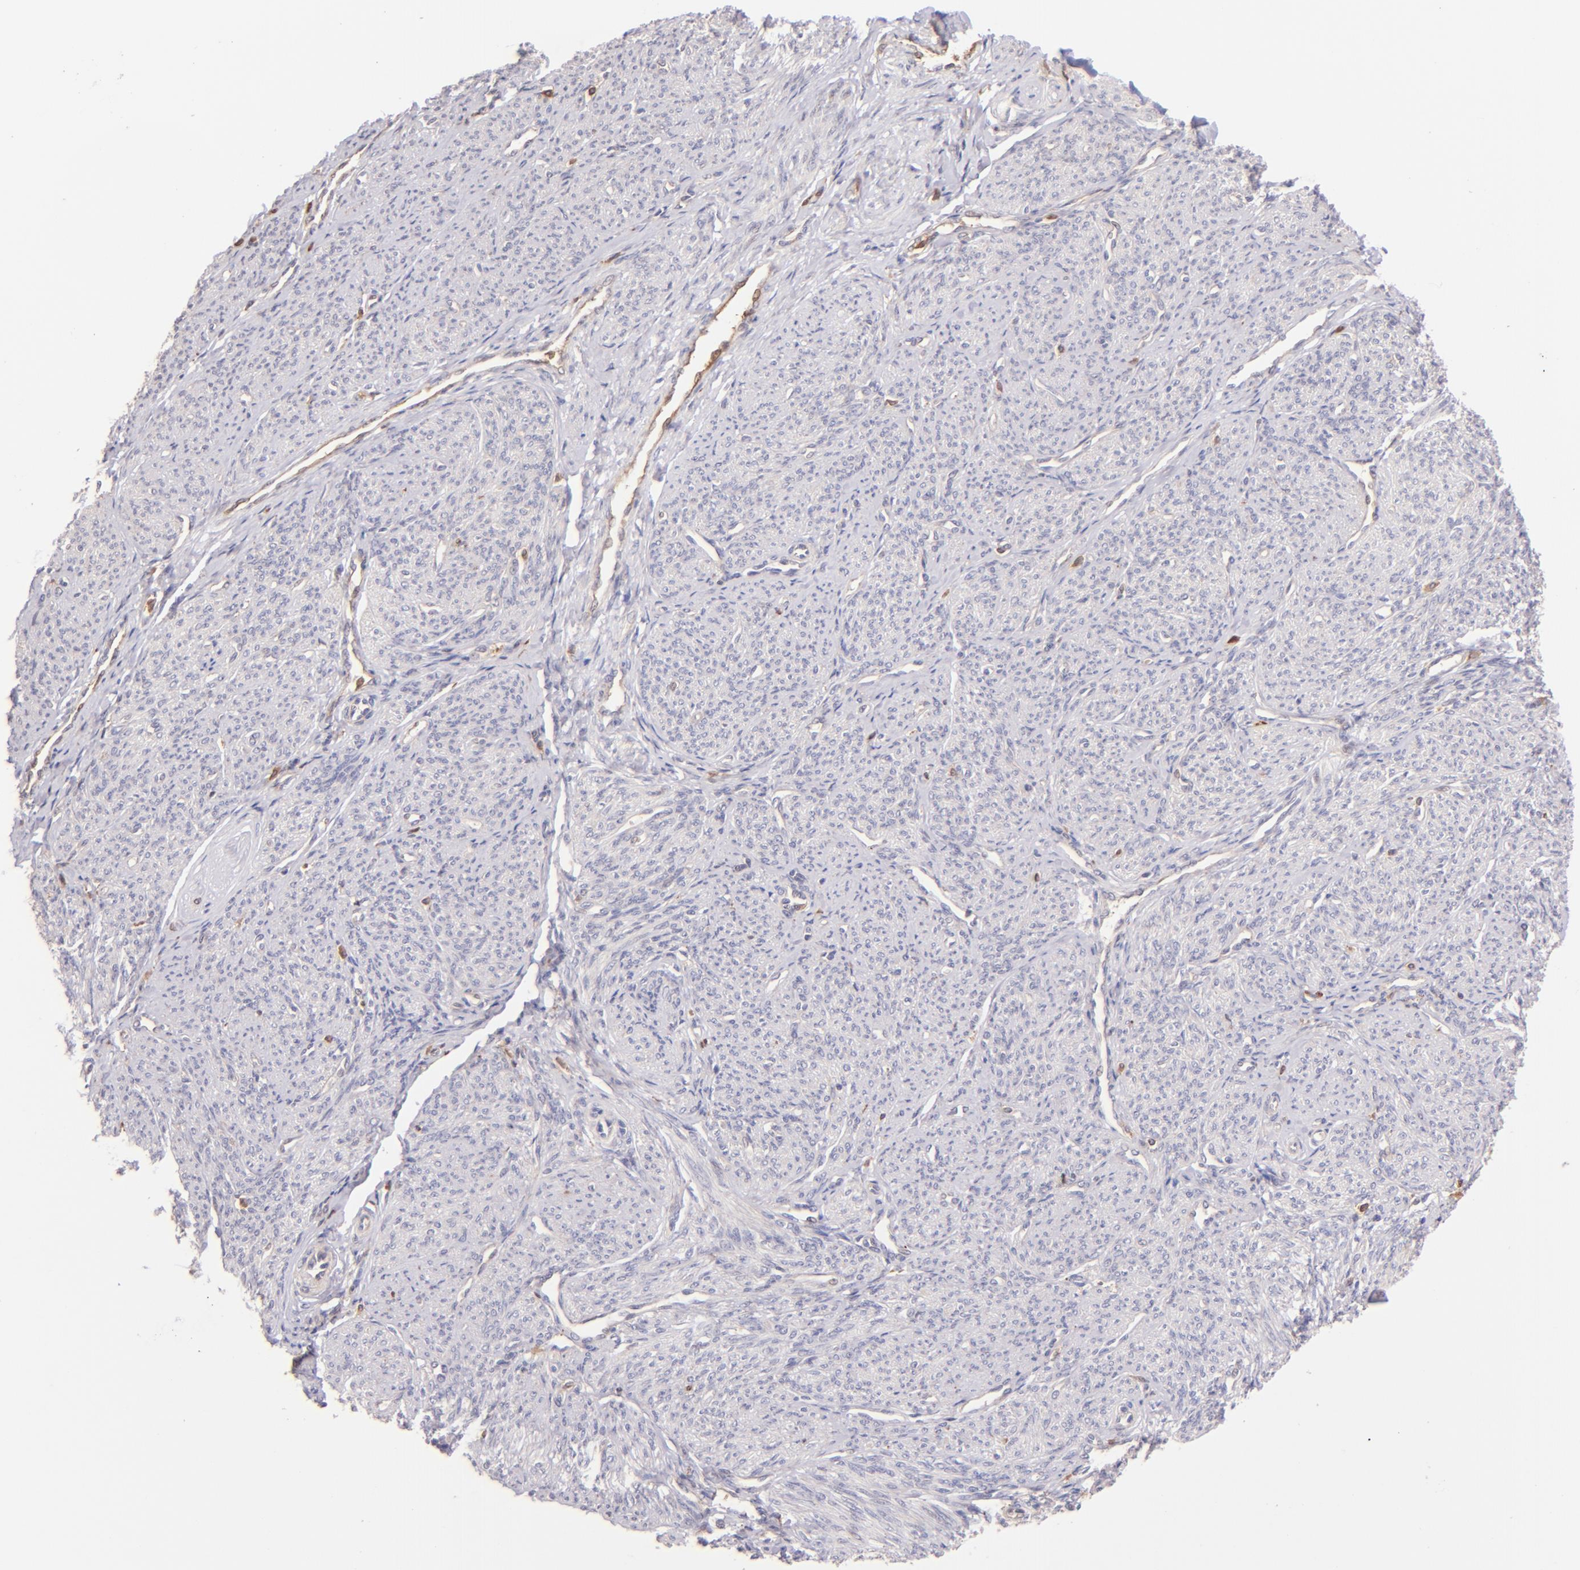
{"staining": {"intensity": "weak", "quantity": "<25%", "location": "cytoplasmic/membranous"}, "tissue": "smooth muscle", "cell_type": "Smooth muscle cells", "image_type": "normal", "snomed": [{"axis": "morphology", "description": "Normal tissue, NOS"}, {"axis": "topography", "description": "Cervix"}, {"axis": "topography", "description": "Endometrium"}], "caption": "Immunohistochemistry (IHC) image of unremarkable smooth muscle stained for a protein (brown), which displays no positivity in smooth muscle cells. (DAB (3,3'-diaminobenzidine) immunohistochemistry (IHC) with hematoxylin counter stain).", "gene": "BTK", "patient": {"sex": "female", "age": 65}}